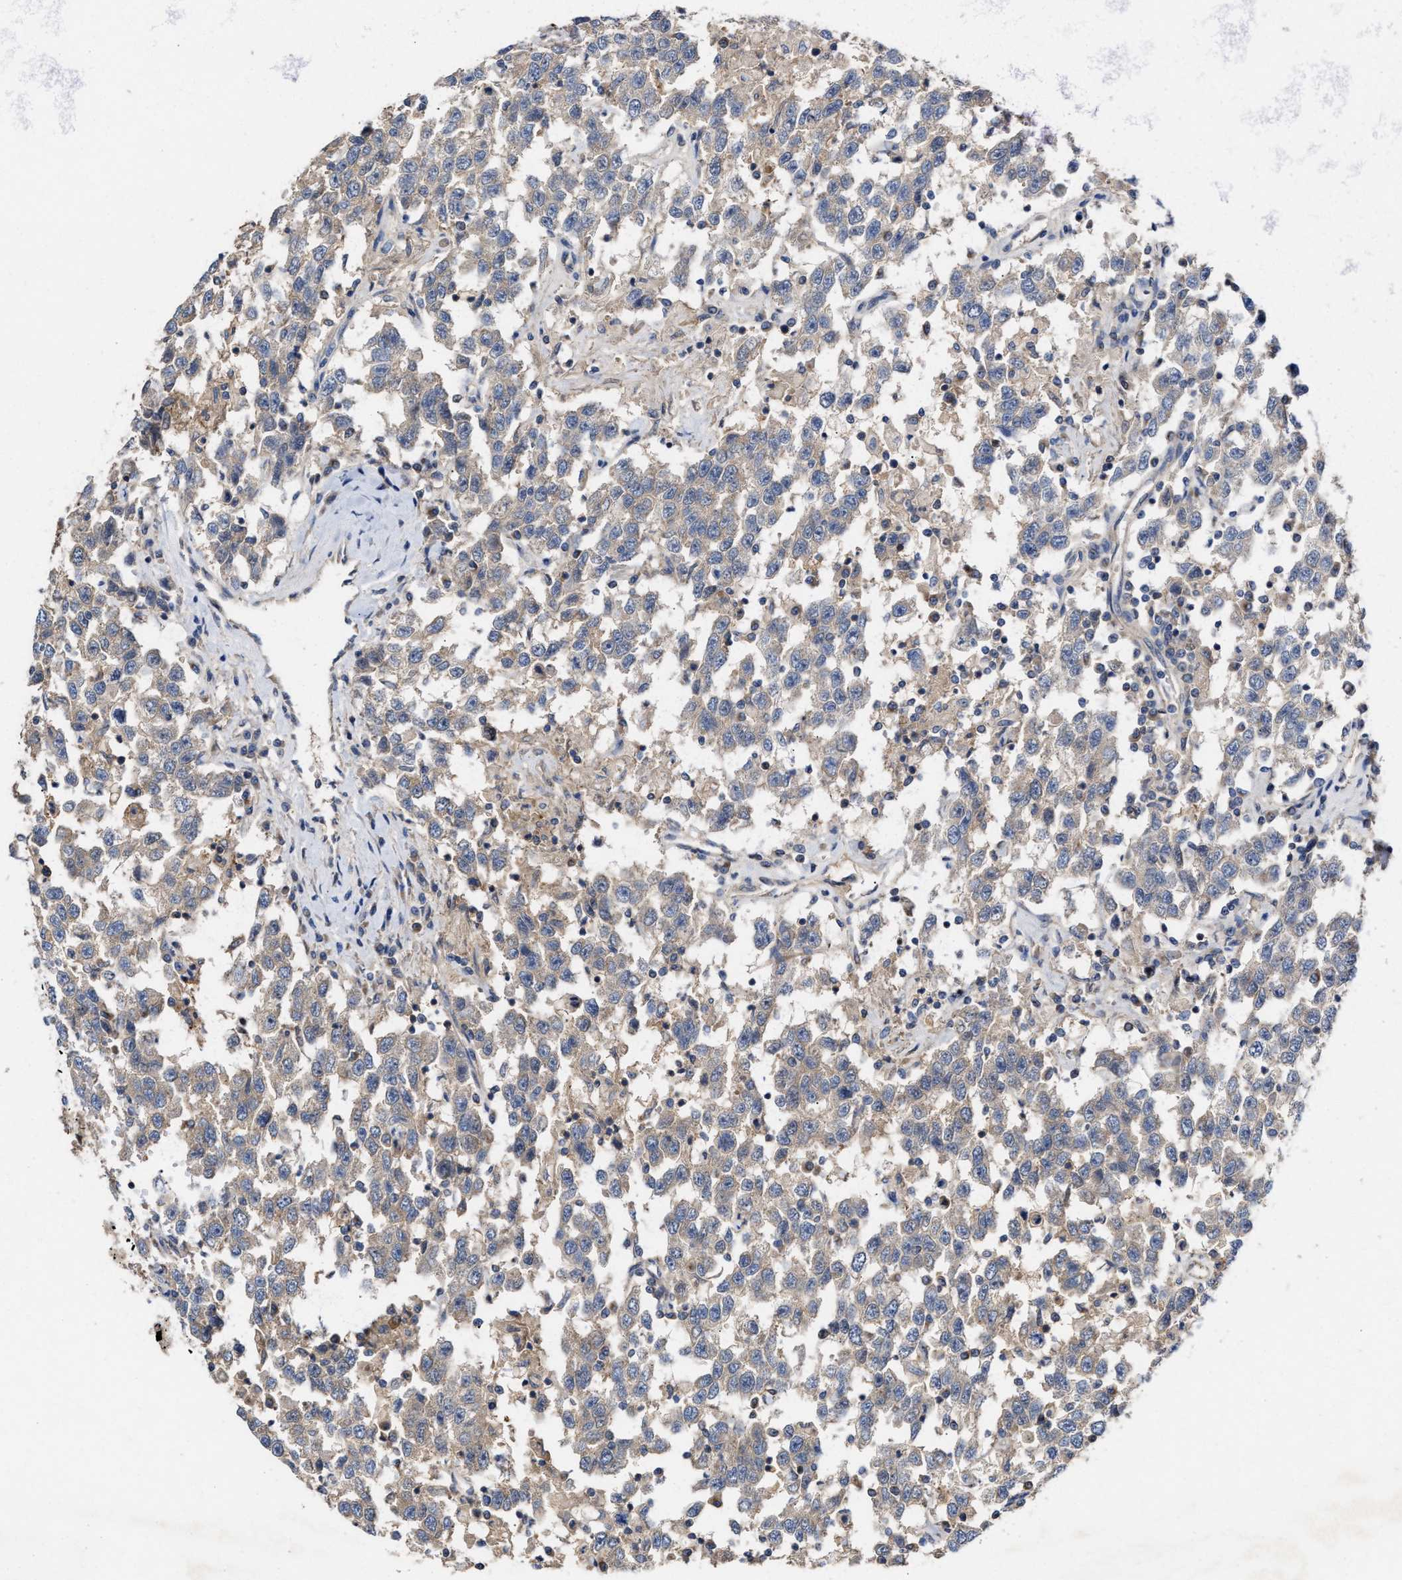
{"staining": {"intensity": "weak", "quantity": "<25%", "location": "cytoplasmic/membranous"}, "tissue": "testis cancer", "cell_type": "Tumor cells", "image_type": "cancer", "snomed": [{"axis": "morphology", "description": "Seminoma, NOS"}, {"axis": "topography", "description": "Testis"}], "caption": "This is a photomicrograph of immunohistochemistry (IHC) staining of testis cancer (seminoma), which shows no staining in tumor cells.", "gene": "BBLN", "patient": {"sex": "male", "age": 41}}